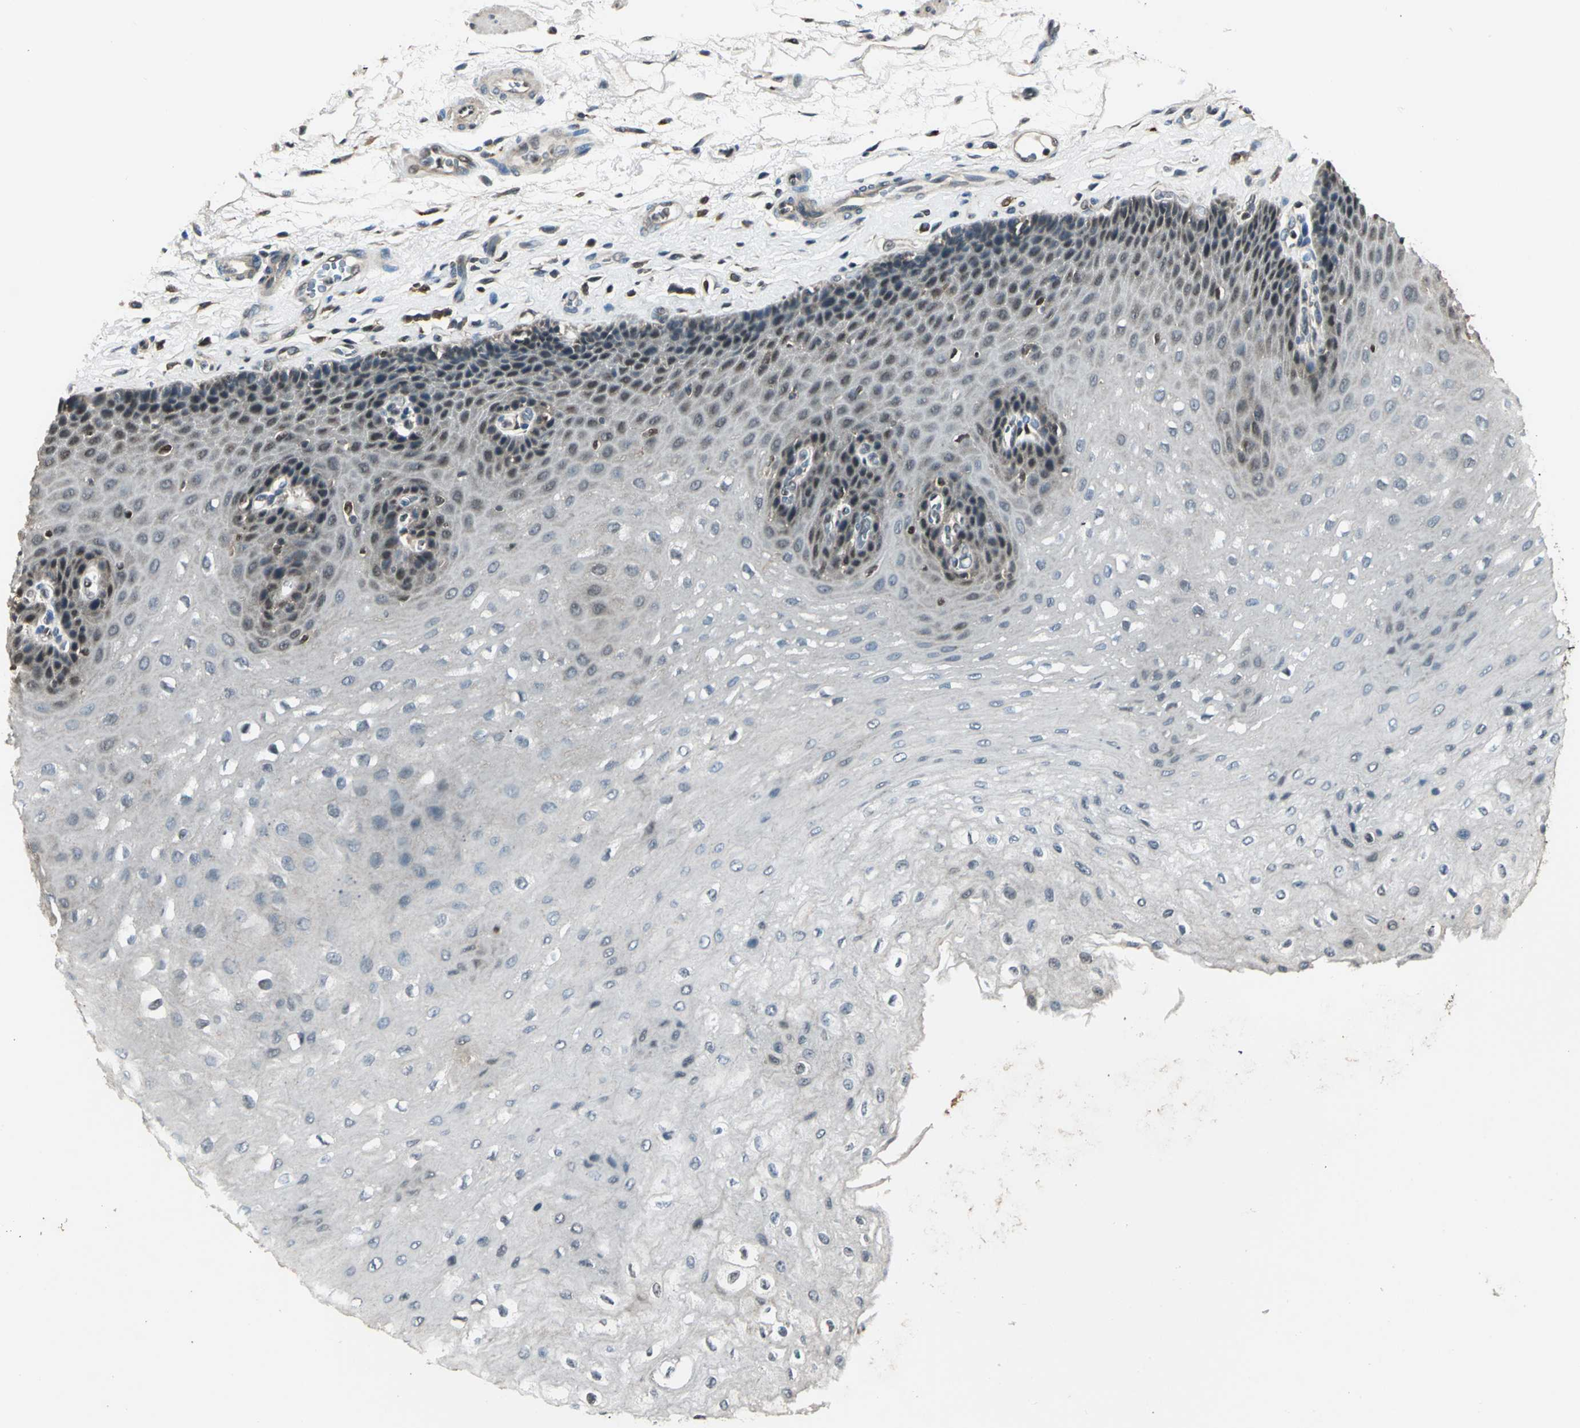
{"staining": {"intensity": "weak", "quantity": "<25%", "location": "cytoplasmic/membranous,nuclear"}, "tissue": "esophagus", "cell_type": "Squamous epithelial cells", "image_type": "normal", "snomed": [{"axis": "morphology", "description": "Normal tissue, NOS"}, {"axis": "topography", "description": "Esophagus"}], "caption": "Human esophagus stained for a protein using immunohistochemistry demonstrates no positivity in squamous epithelial cells.", "gene": "PPP1R13L", "patient": {"sex": "female", "age": 72}}